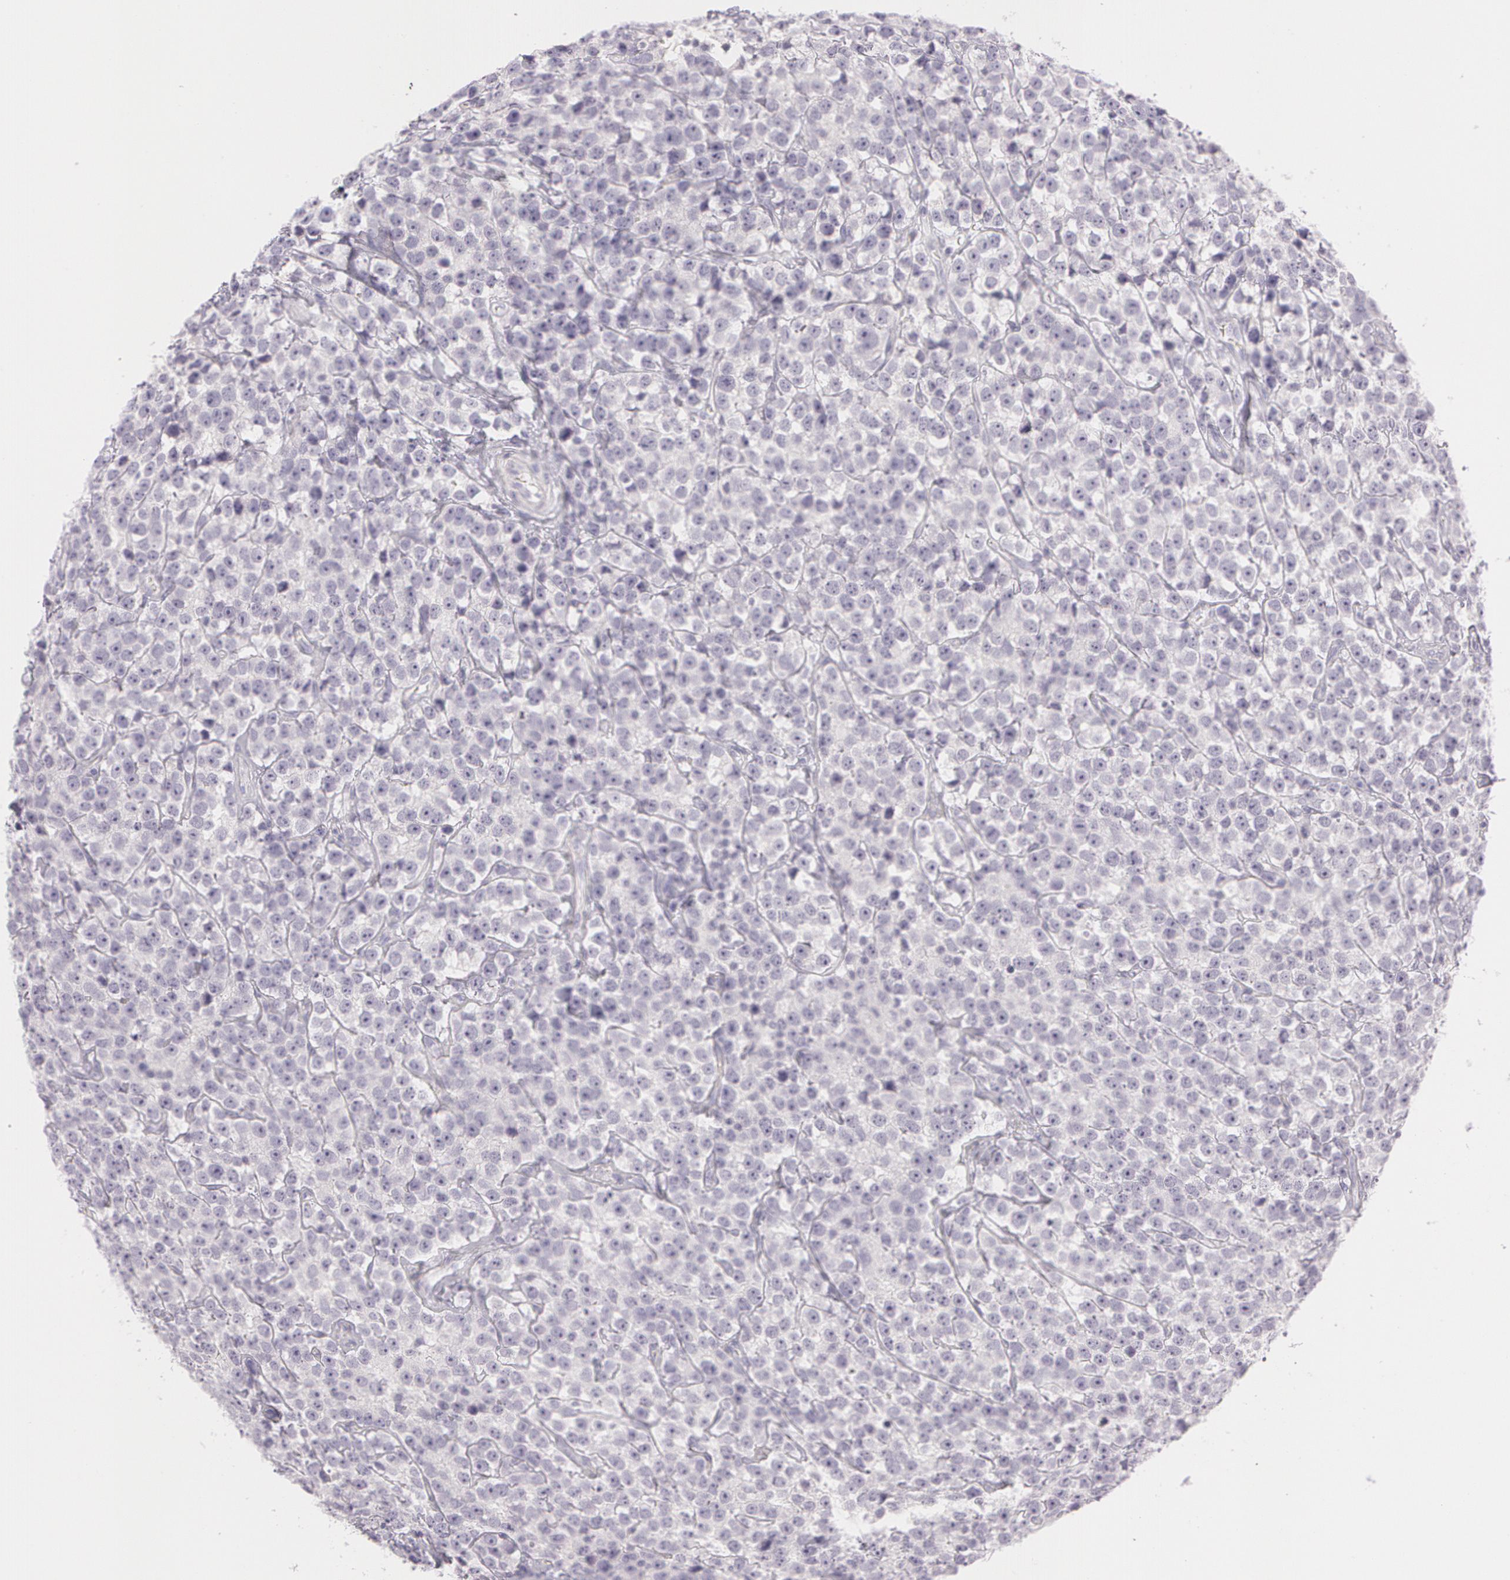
{"staining": {"intensity": "negative", "quantity": "none", "location": "none"}, "tissue": "testis cancer", "cell_type": "Tumor cells", "image_type": "cancer", "snomed": [{"axis": "morphology", "description": "Seminoma, NOS"}, {"axis": "topography", "description": "Testis"}], "caption": "This is an immunohistochemistry histopathology image of testis seminoma. There is no staining in tumor cells.", "gene": "OTC", "patient": {"sex": "male", "age": 25}}